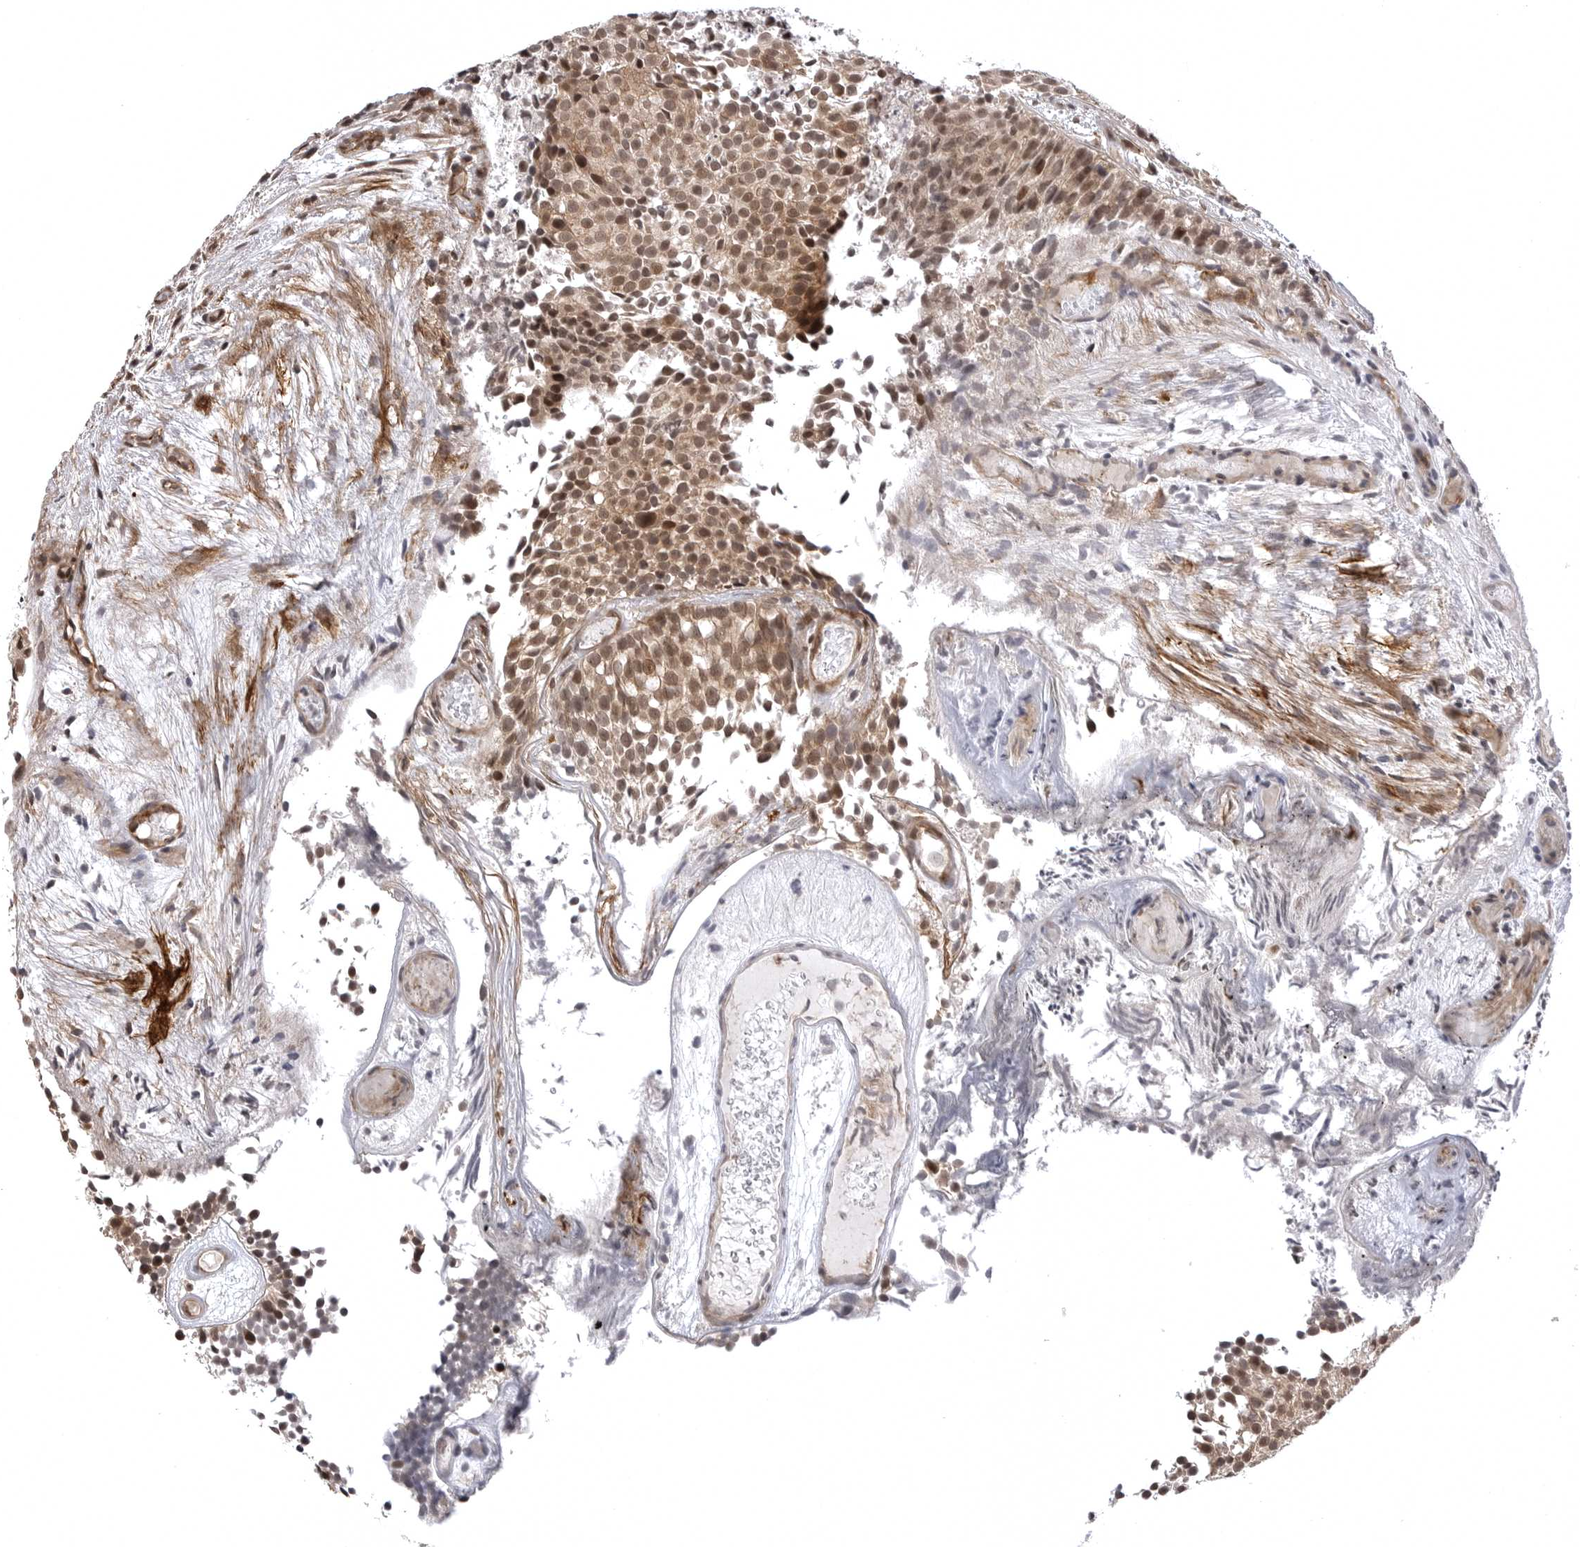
{"staining": {"intensity": "moderate", "quantity": ">75%", "location": "cytoplasmic/membranous,nuclear"}, "tissue": "urothelial cancer", "cell_type": "Tumor cells", "image_type": "cancer", "snomed": [{"axis": "morphology", "description": "Urothelial carcinoma, Low grade"}, {"axis": "topography", "description": "Urinary bladder"}], "caption": "Protein expression by IHC demonstrates moderate cytoplasmic/membranous and nuclear staining in about >75% of tumor cells in urothelial cancer. Nuclei are stained in blue.", "gene": "SORBS1", "patient": {"sex": "male", "age": 86}}